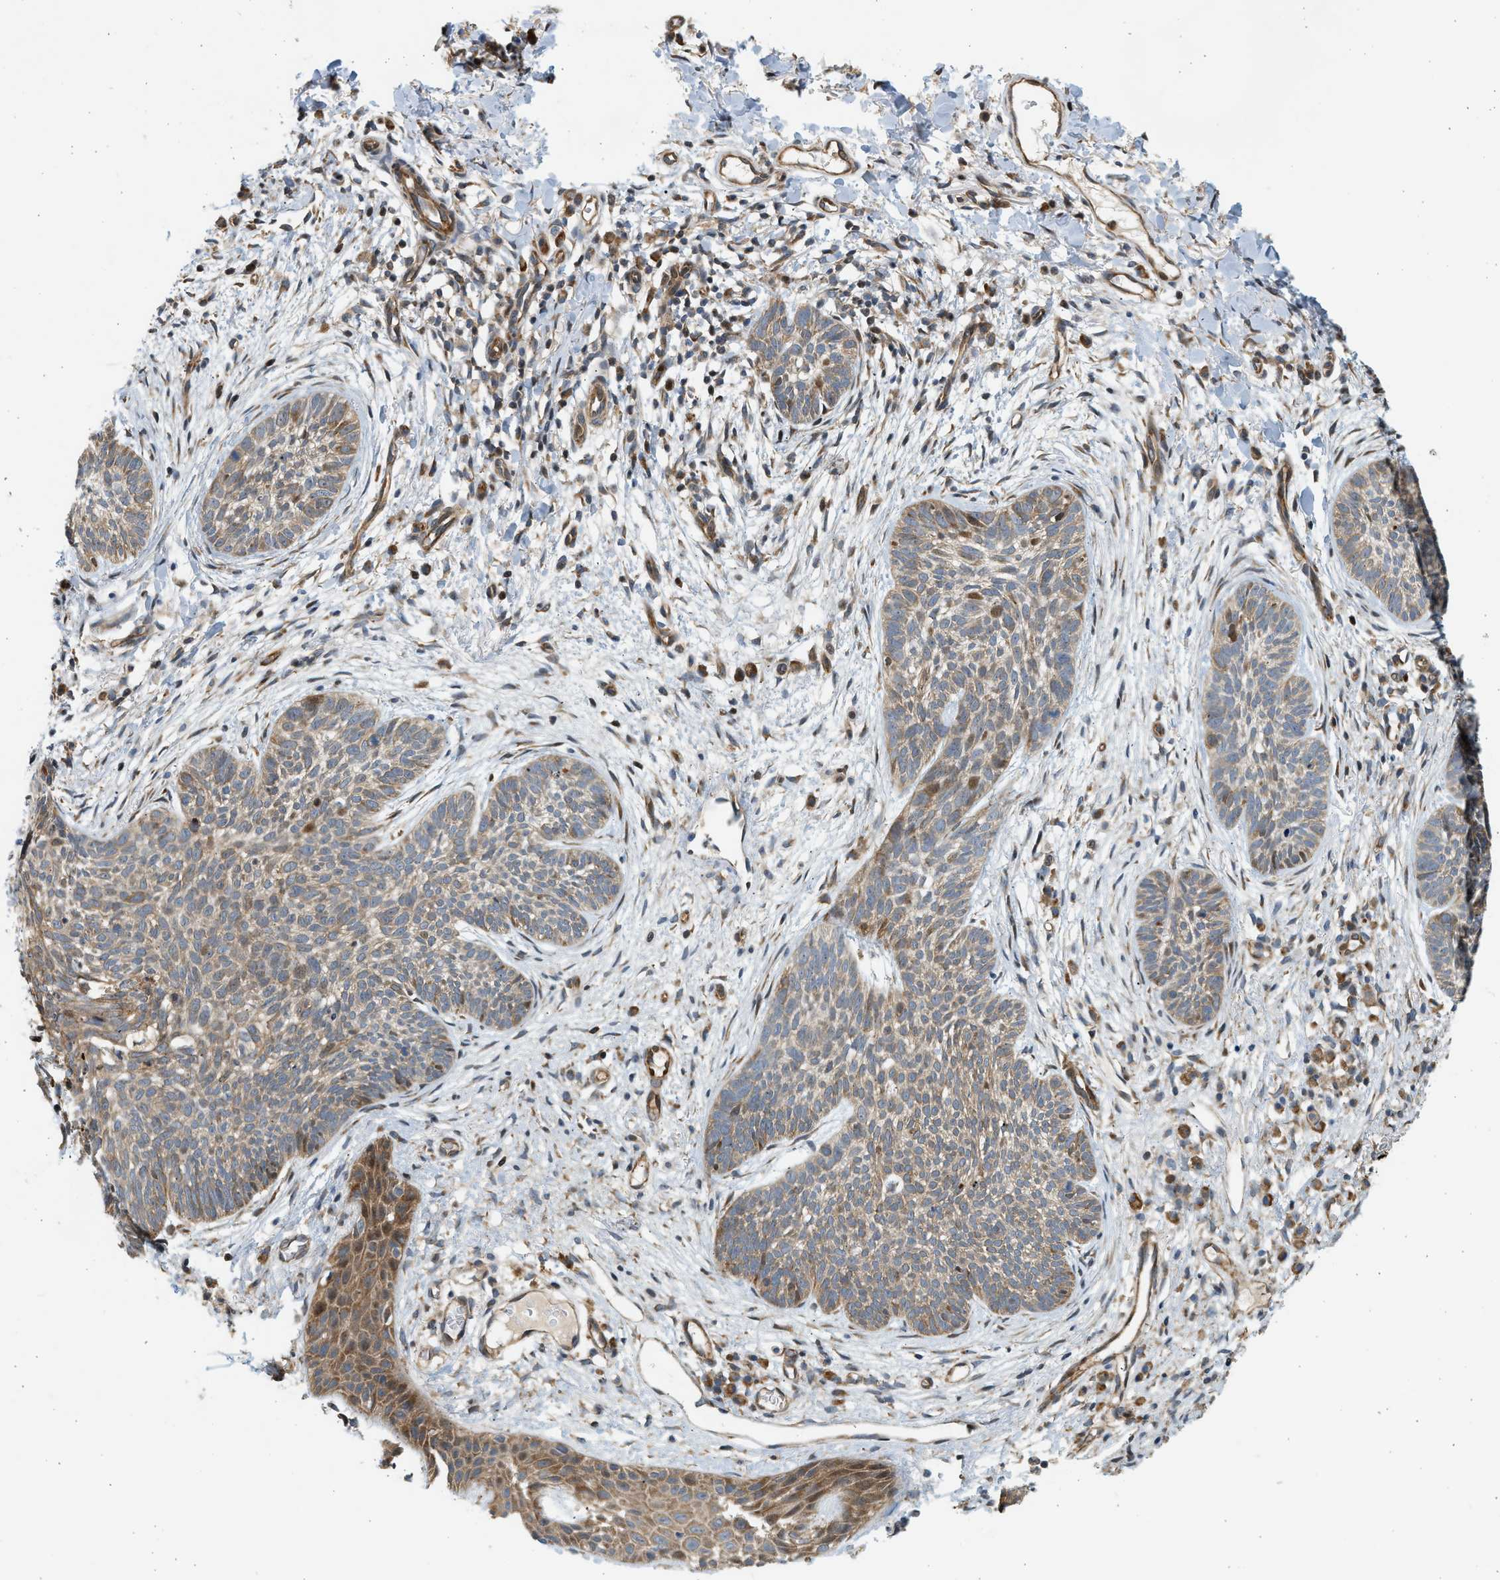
{"staining": {"intensity": "moderate", "quantity": ">75%", "location": "cytoplasmic/membranous"}, "tissue": "skin cancer", "cell_type": "Tumor cells", "image_type": "cancer", "snomed": [{"axis": "morphology", "description": "Basal cell carcinoma"}, {"axis": "topography", "description": "Skin"}], "caption": "Immunohistochemistry of human basal cell carcinoma (skin) reveals medium levels of moderate cytoplasmic/membranous positivity in about >75% of tumor cells.", "gene": "NRSN2", "patient": {"sex": "female", "age": 59}}